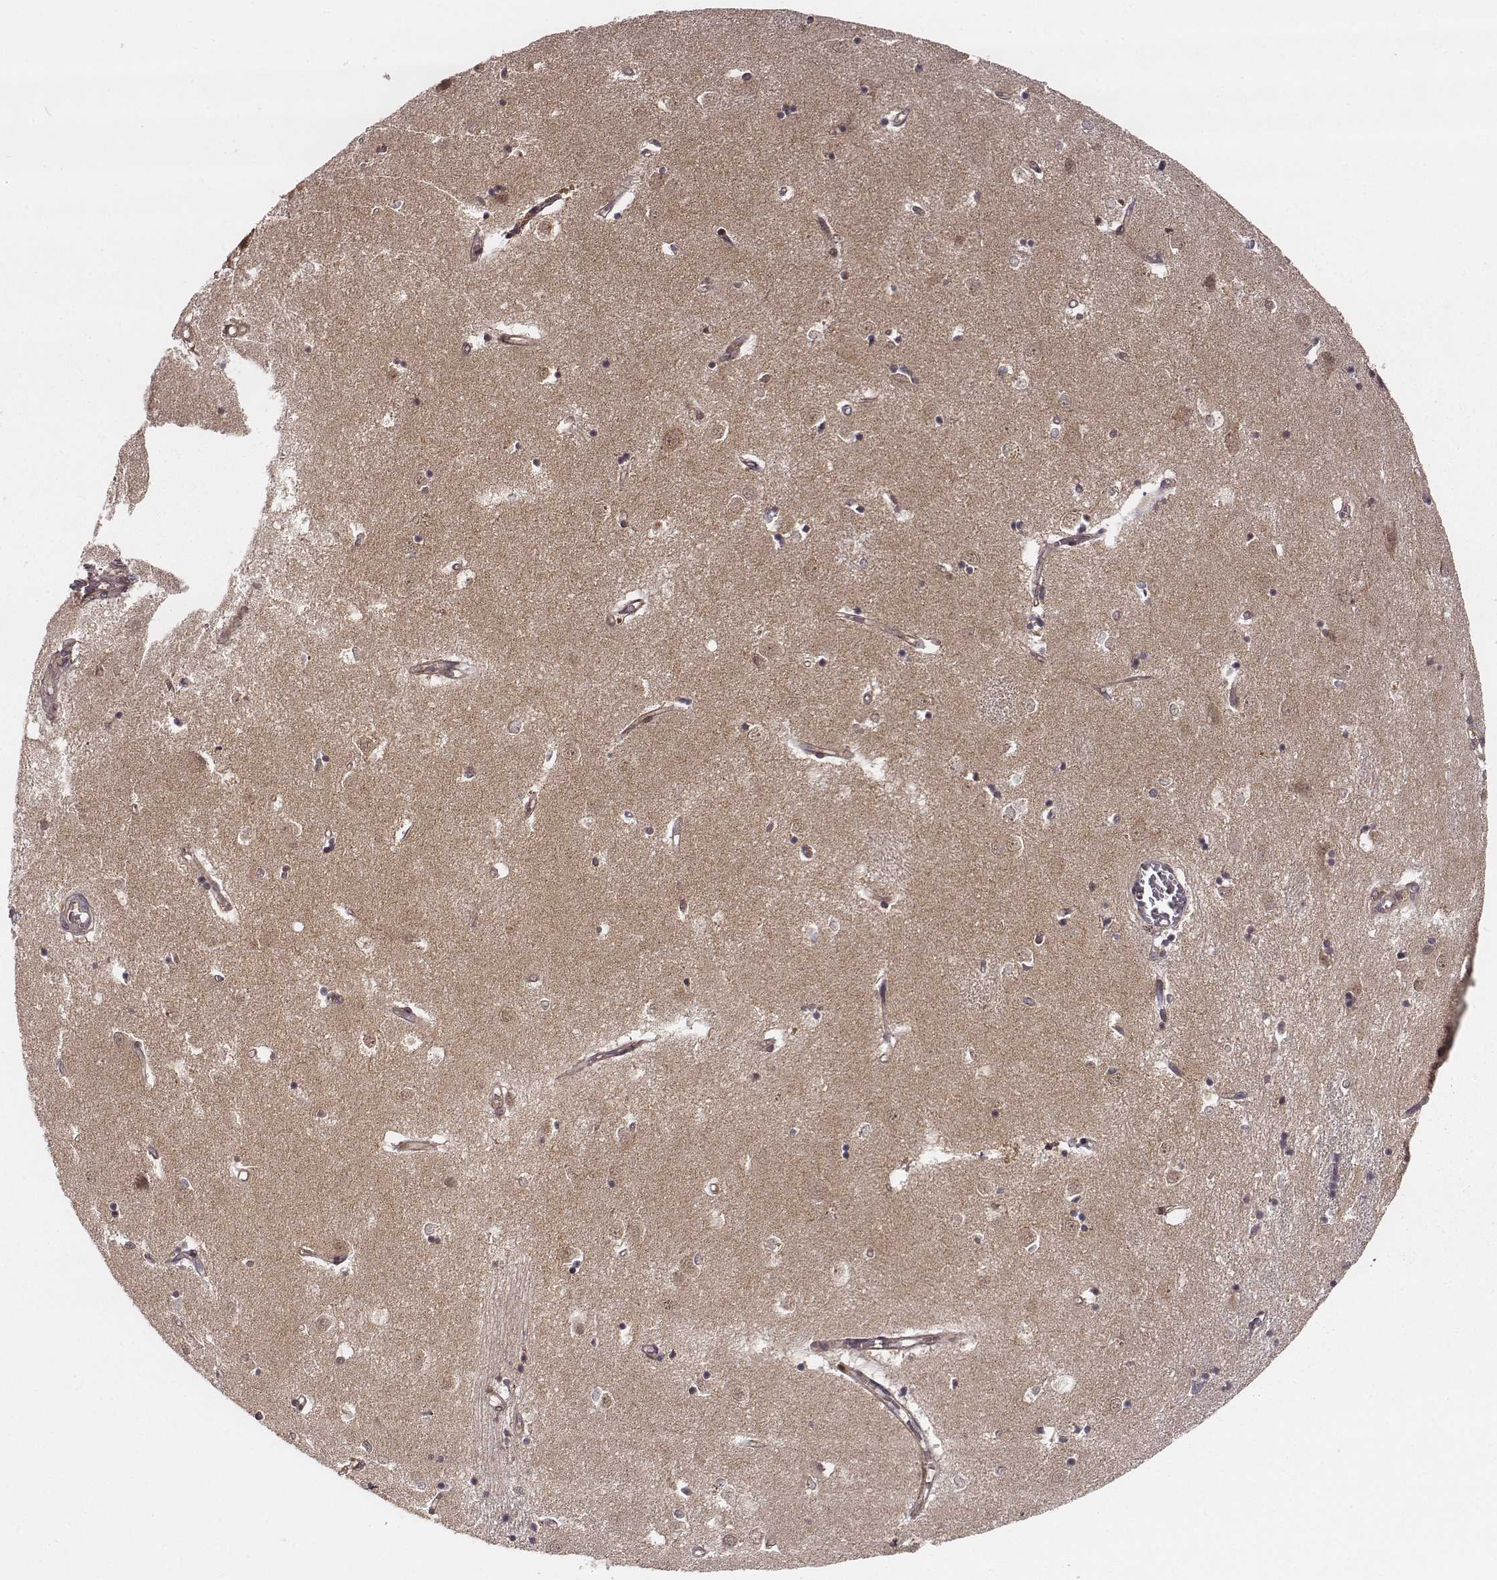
{"staining": {"intensity": "moderate", "quantity": ">75%", "location": "cytoplasmic/membranous"}, "tissue": "caudate", "cell_type": "Glial cells", "image_type": "normal", "snomed": [{"axis": "morphology", "description": "Normal tissue, NOS"}, {"axis": "topography", "description": "Lateral ventricle wall"}], "caption": "Glial cells show moderate cytoplasmic/membranous expression in about >75% of cells in normal caudate.", "gene": "VPS26A", "patient": {"sex": "male", "age": 54}}